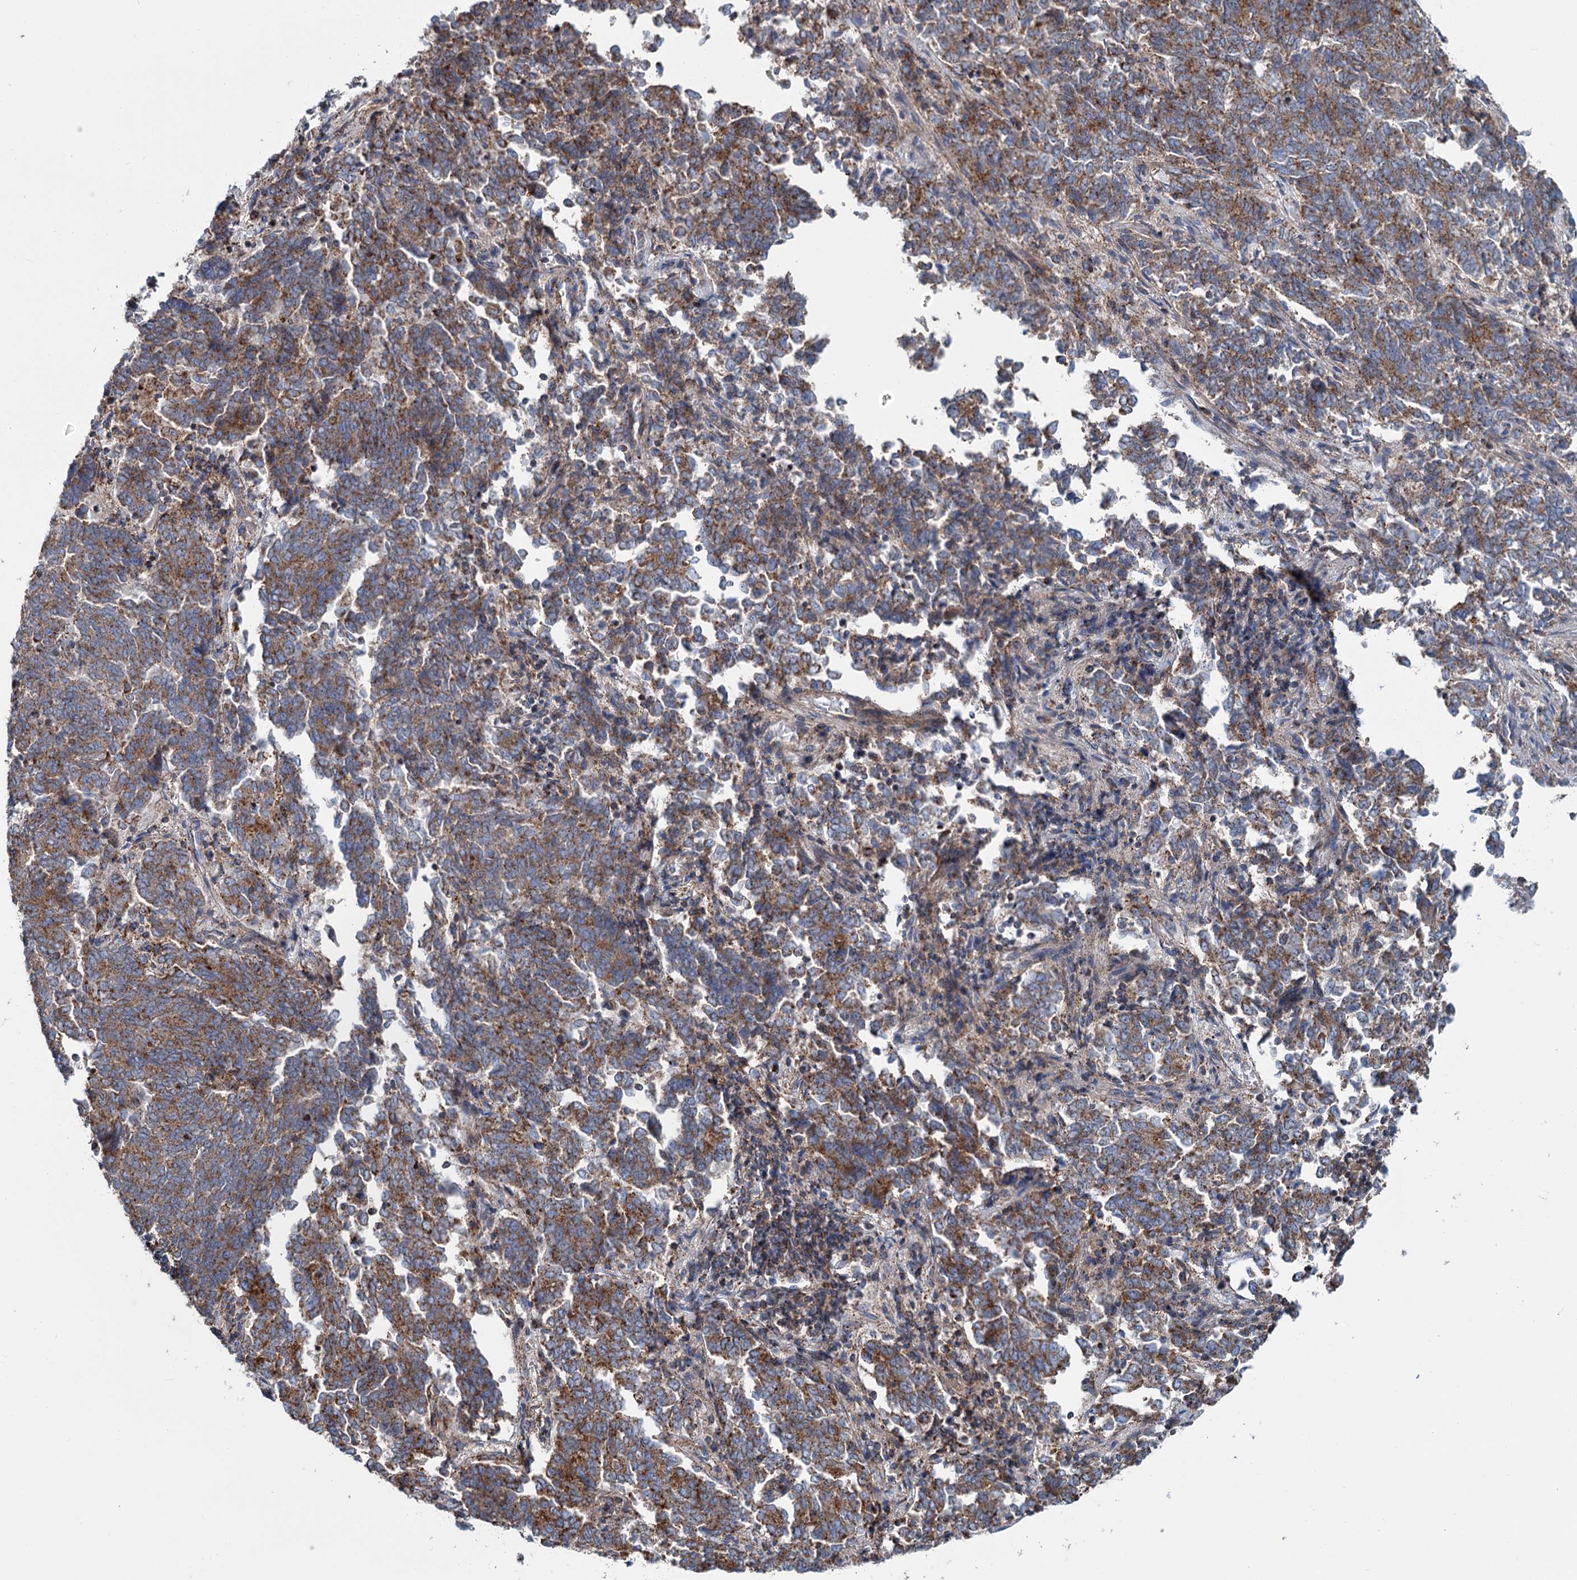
{"staining": {"intensity": "moderate", "quantity": ">75%", "location": "cytoplasmic/membranous"}, "tissue": "endometrial cancer", "cell_type": "Tumor cells", "image_type": "cancer", "snomed": [{"axis": "morphology", "description": "Adenocarcinoma, NOS"}, {"axis": "topography", "description": "Endometrium"}], "caption": "Tumor cells reveal medium levels of moderate cytoplasmic/membranous positivity in approximately >75% of cells in endometrial cancer.", "gene": "PSEN1", "patient": {"sex": "female", "age": 80}}